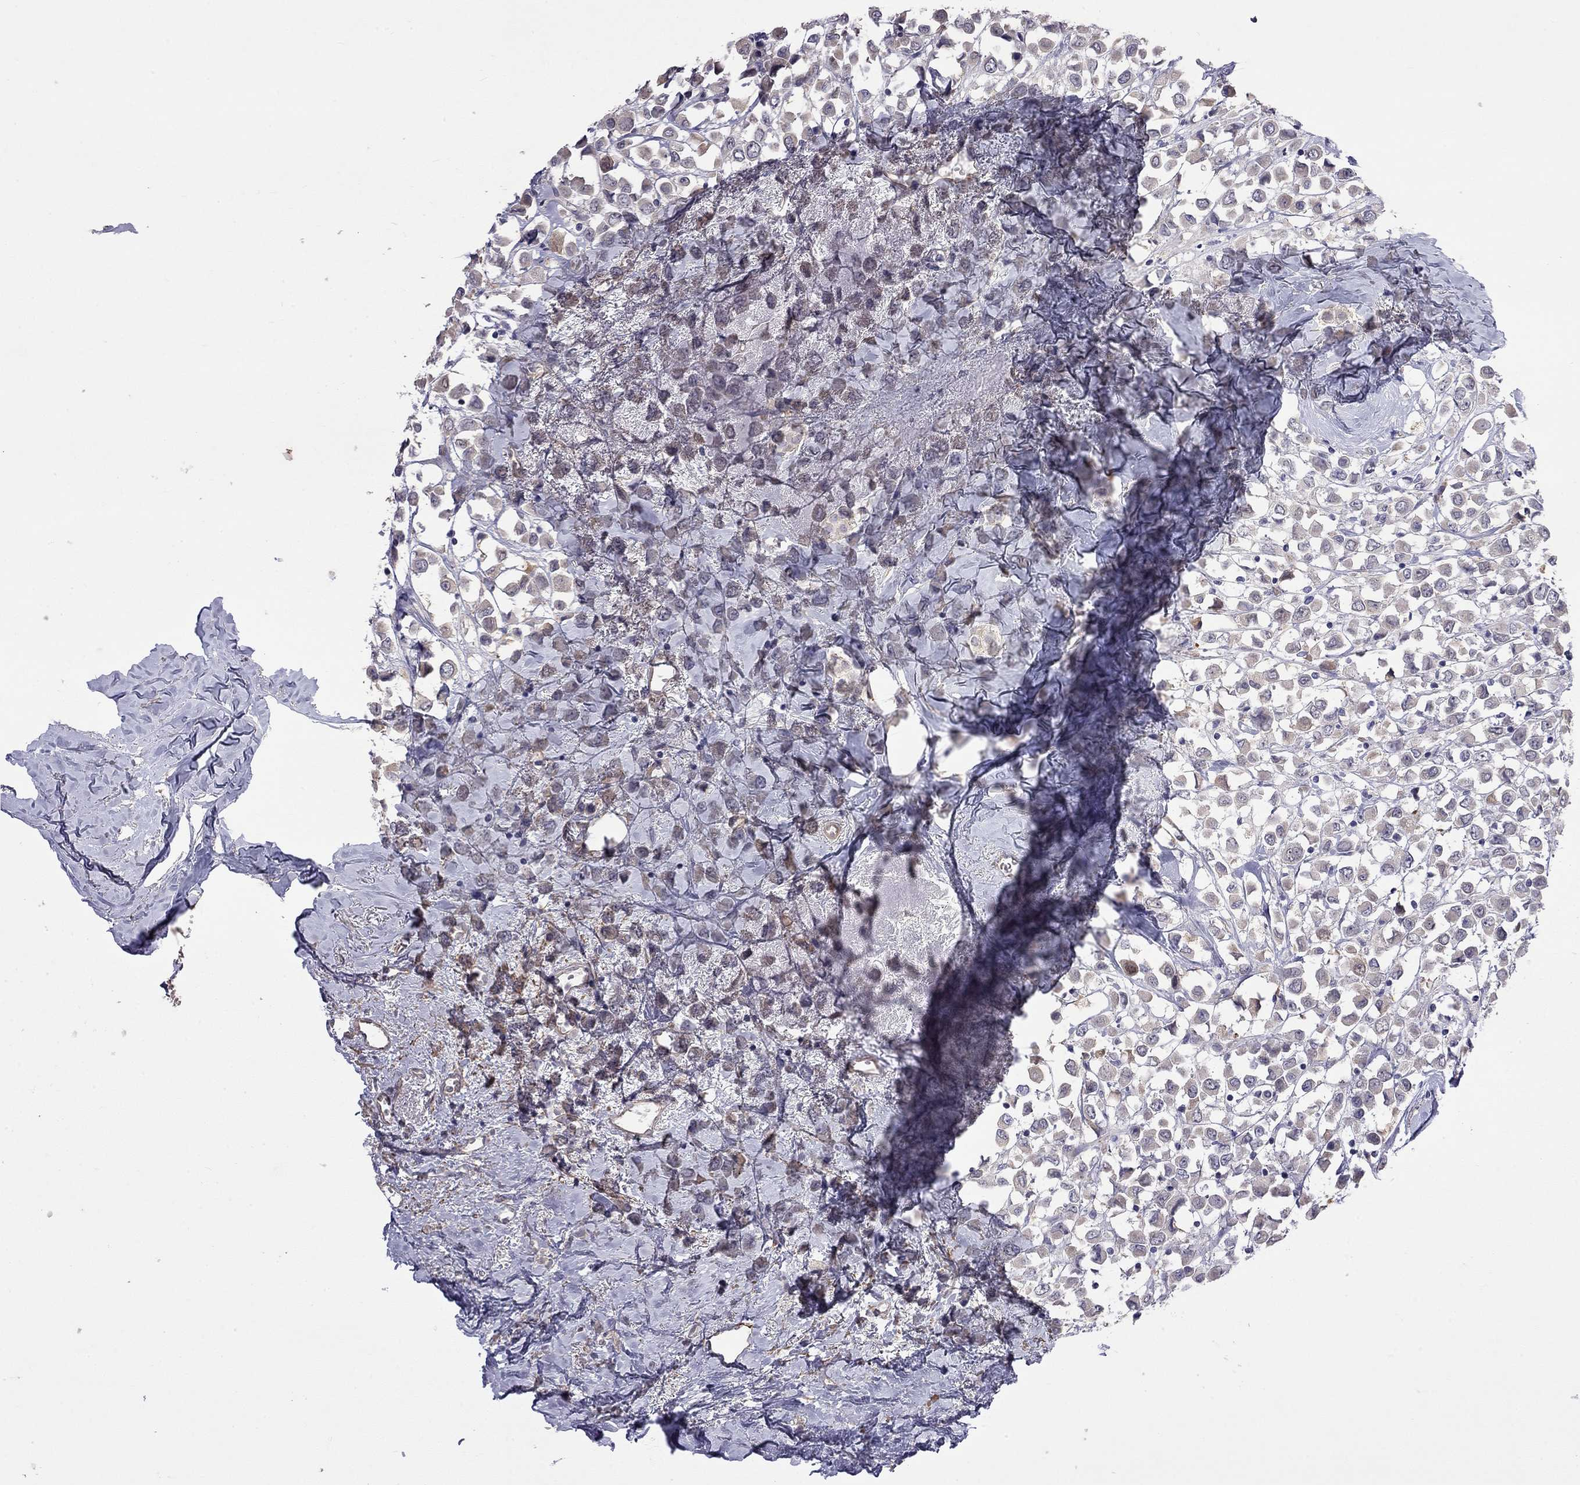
{"staining": {"intensity": "moderate", "quantity": "<25%", "location": "cytoplasmic/membranous"}, "tissue": "breast cancer", "cell_type": "Tumor cells", "image_type": "cancer", "snomed": [{"axis": "morphology", "description": "Duct carcinoma"}, {"axis": "topography", "description": "Breast"}], "caption": "Tumor cells reveal low levels of moderate cytoplasmic/membranous positivity in about <25% of cells in human invasive ductal carcinoma (breast).", "gene": "FEZ1", "patient": {"sex": "female", "age": 61}}